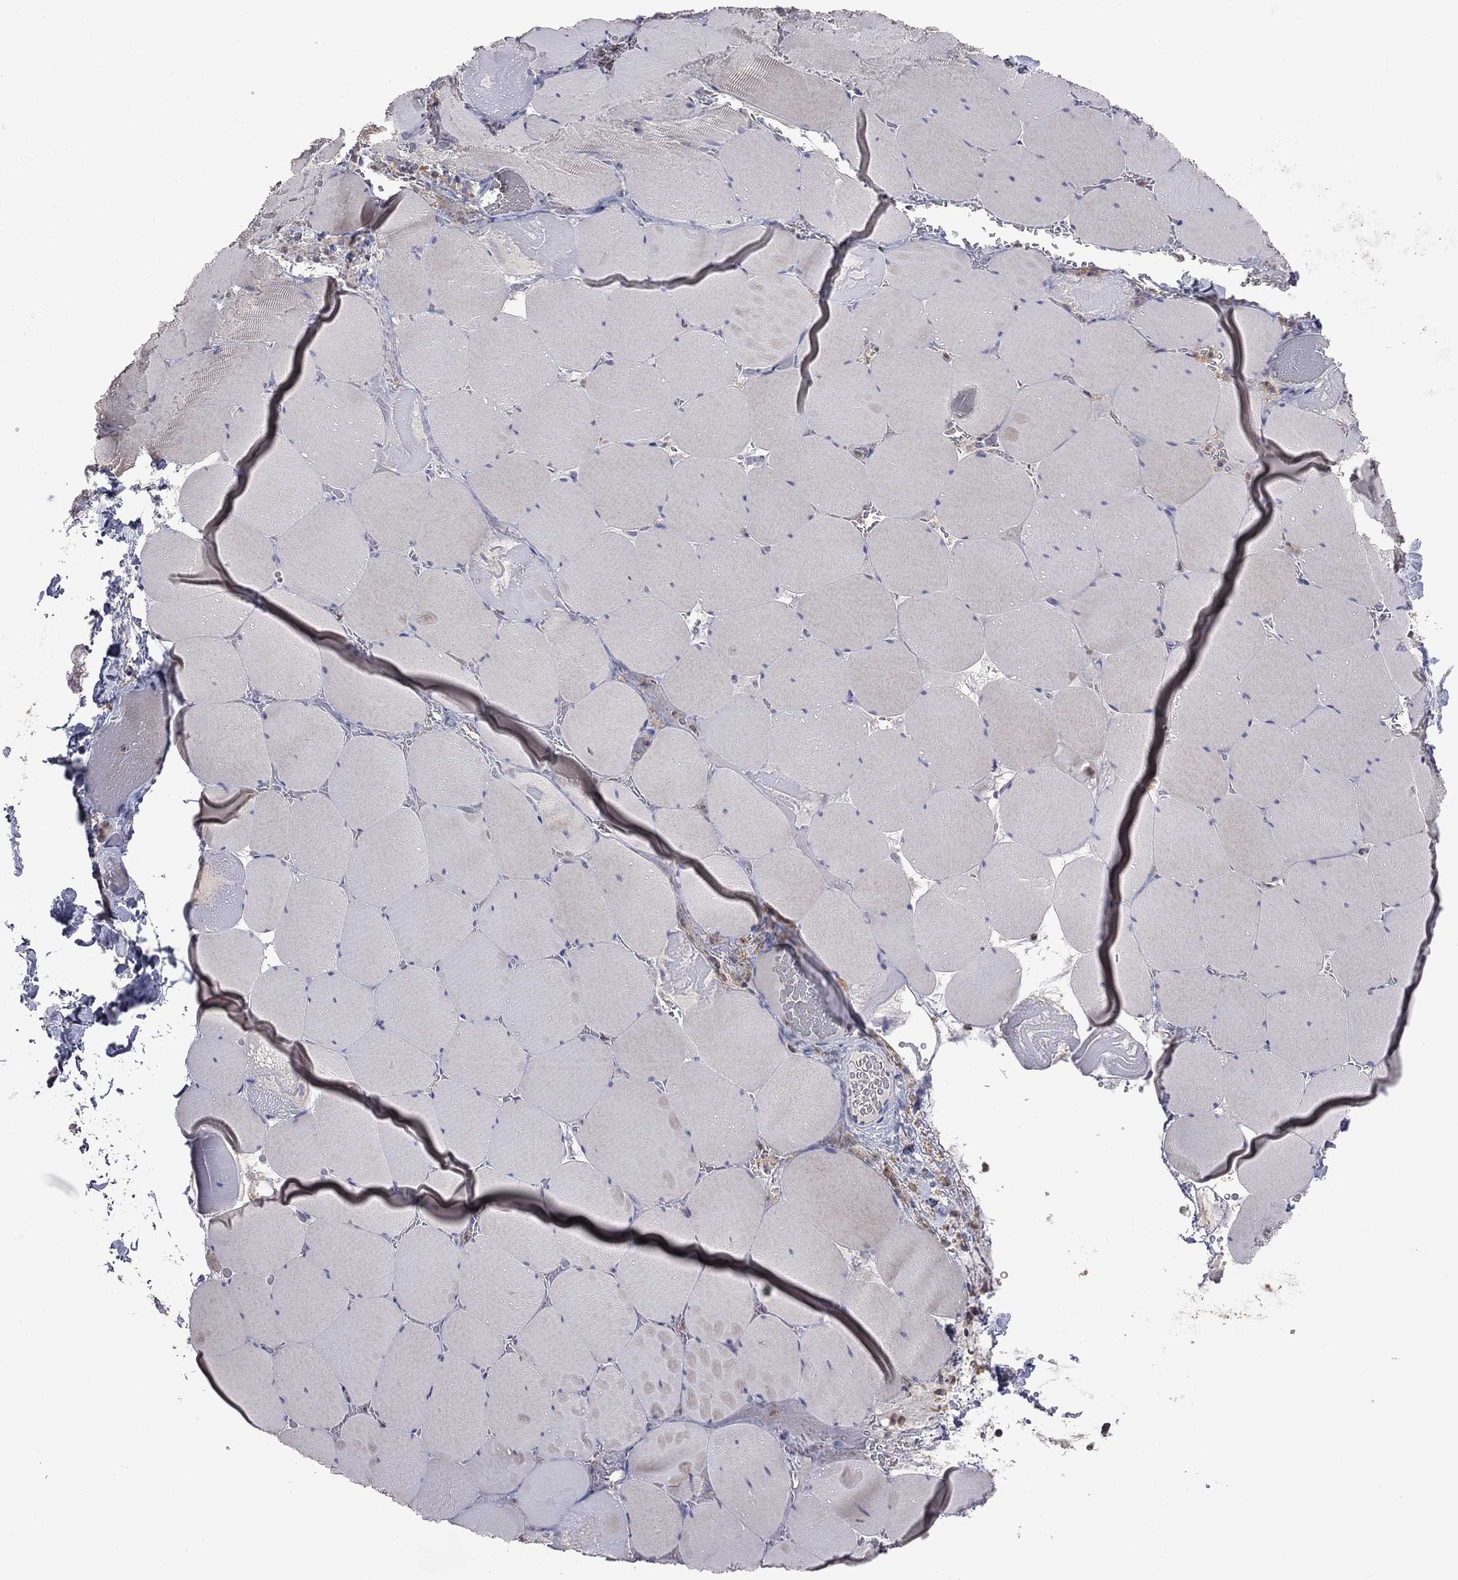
{"staining": {"intensity": "negative", "quantity": "none", "location": "none"}, "tissue": "skeletal muscle", "cell_type": "Myocytes", "image_type": "normal", "snomed": [{"axis": "morphology", "description": "Normal tissue, NOS"}, {"axis": "morphology", "description": "Malignant melanoma, Metastatic site"}, {"axis": "topography", "description": "Skeletal muscle"}], "caption": "Immunohistochemistry (IHC) photomicrograph of benign skeletal muscle stained for a protein (brown), which reveals no expression in myocytes.", "gene": "ENSG00000288520", "patient": {"sex": "male", "age": 50}}